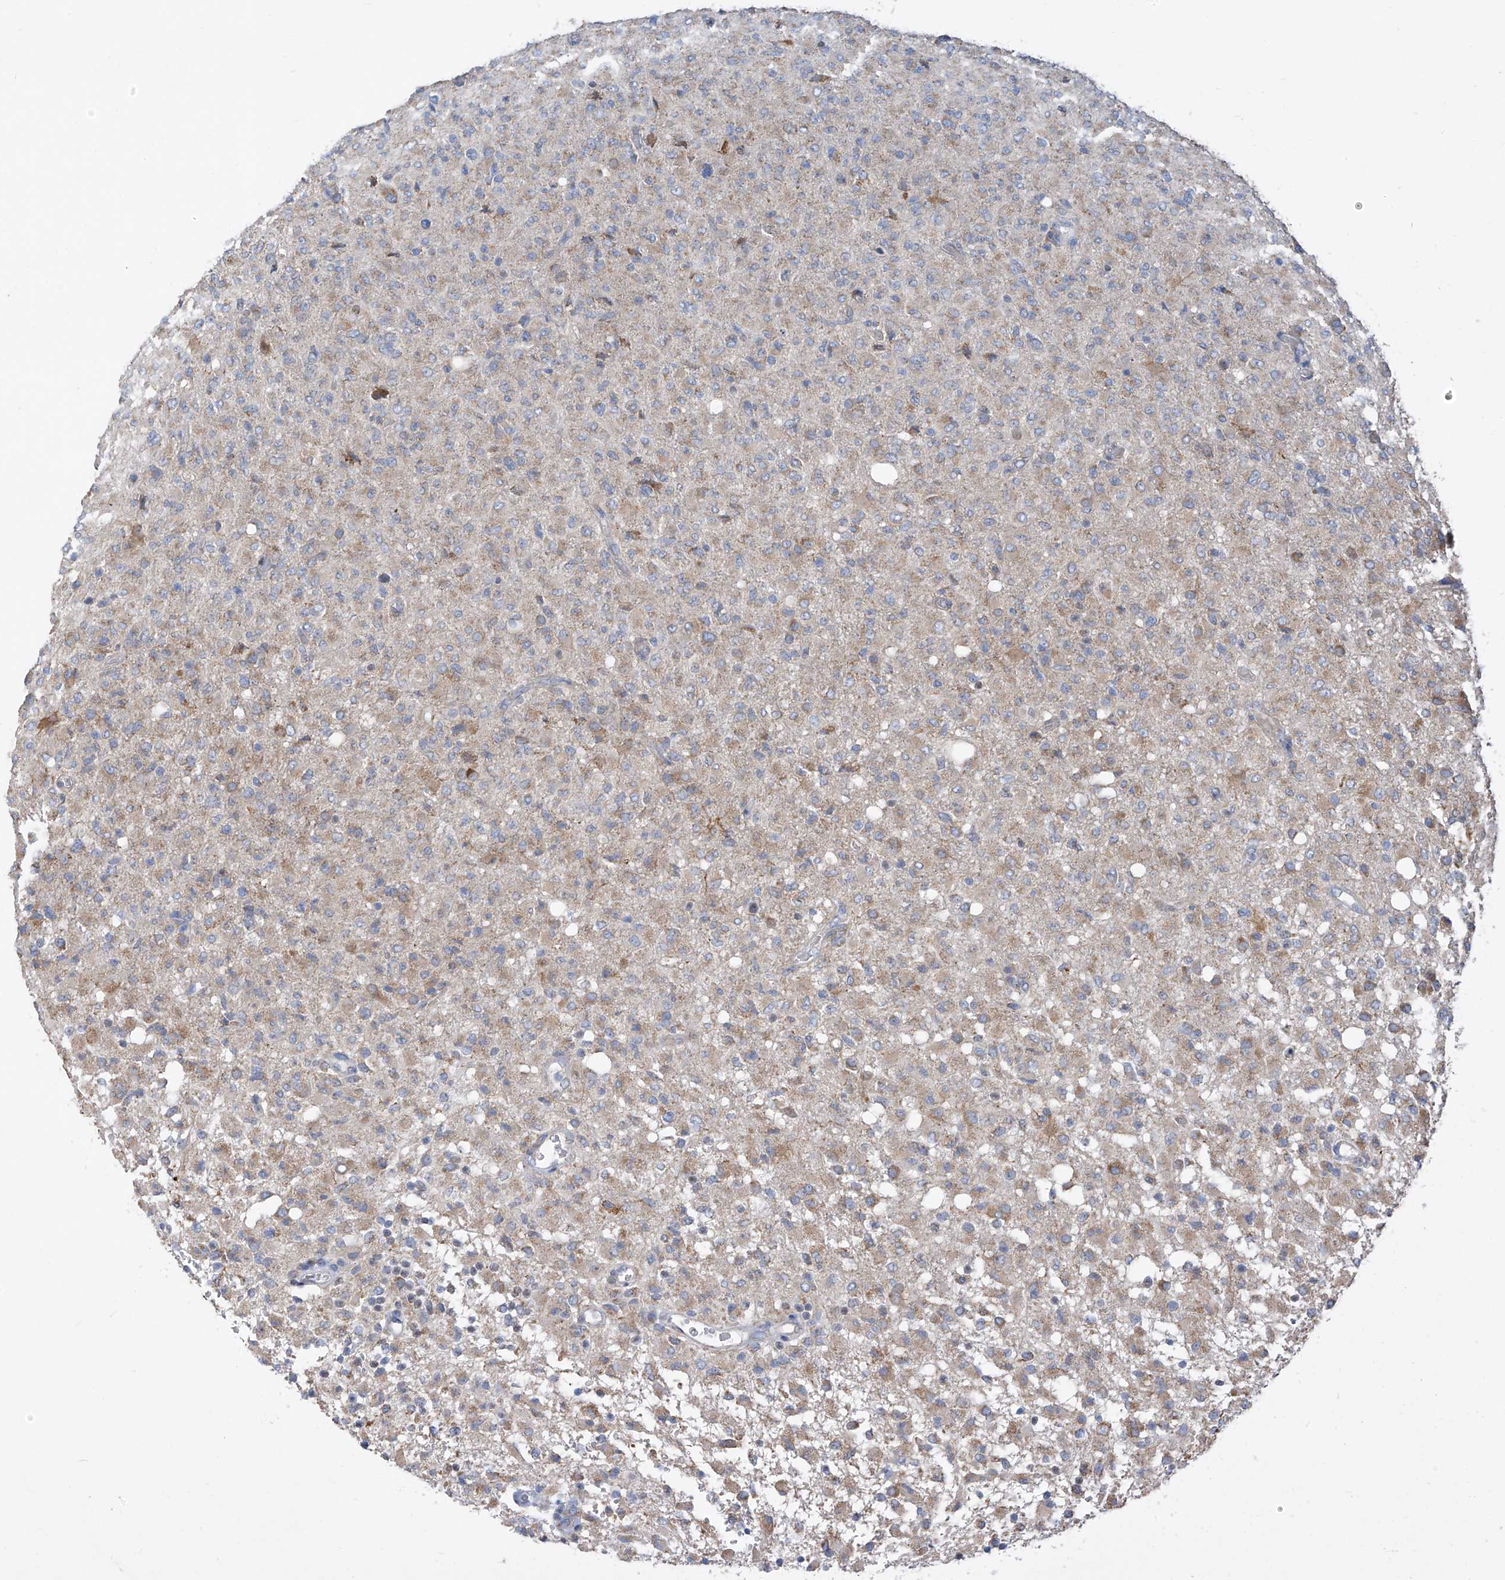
{"staining": {"intensity": "weak", "quantity": "<25%", "location": "cytoplasmic/membranous"}, "tissue": "glioma", "cell_type": "Tumor cells", "image_type": "cancer", "snomed": [{"axis": "morphology", "description": "Glioma, malignant, High grade"}, {"axis": "topography", "description": "Brain"}], "caption": "An IHC histopathology image of glioma is shown. There is no staining in tumor cells of glioma.", "gene": "EOMES", "patient": {"sex": "female", "age": 57}}